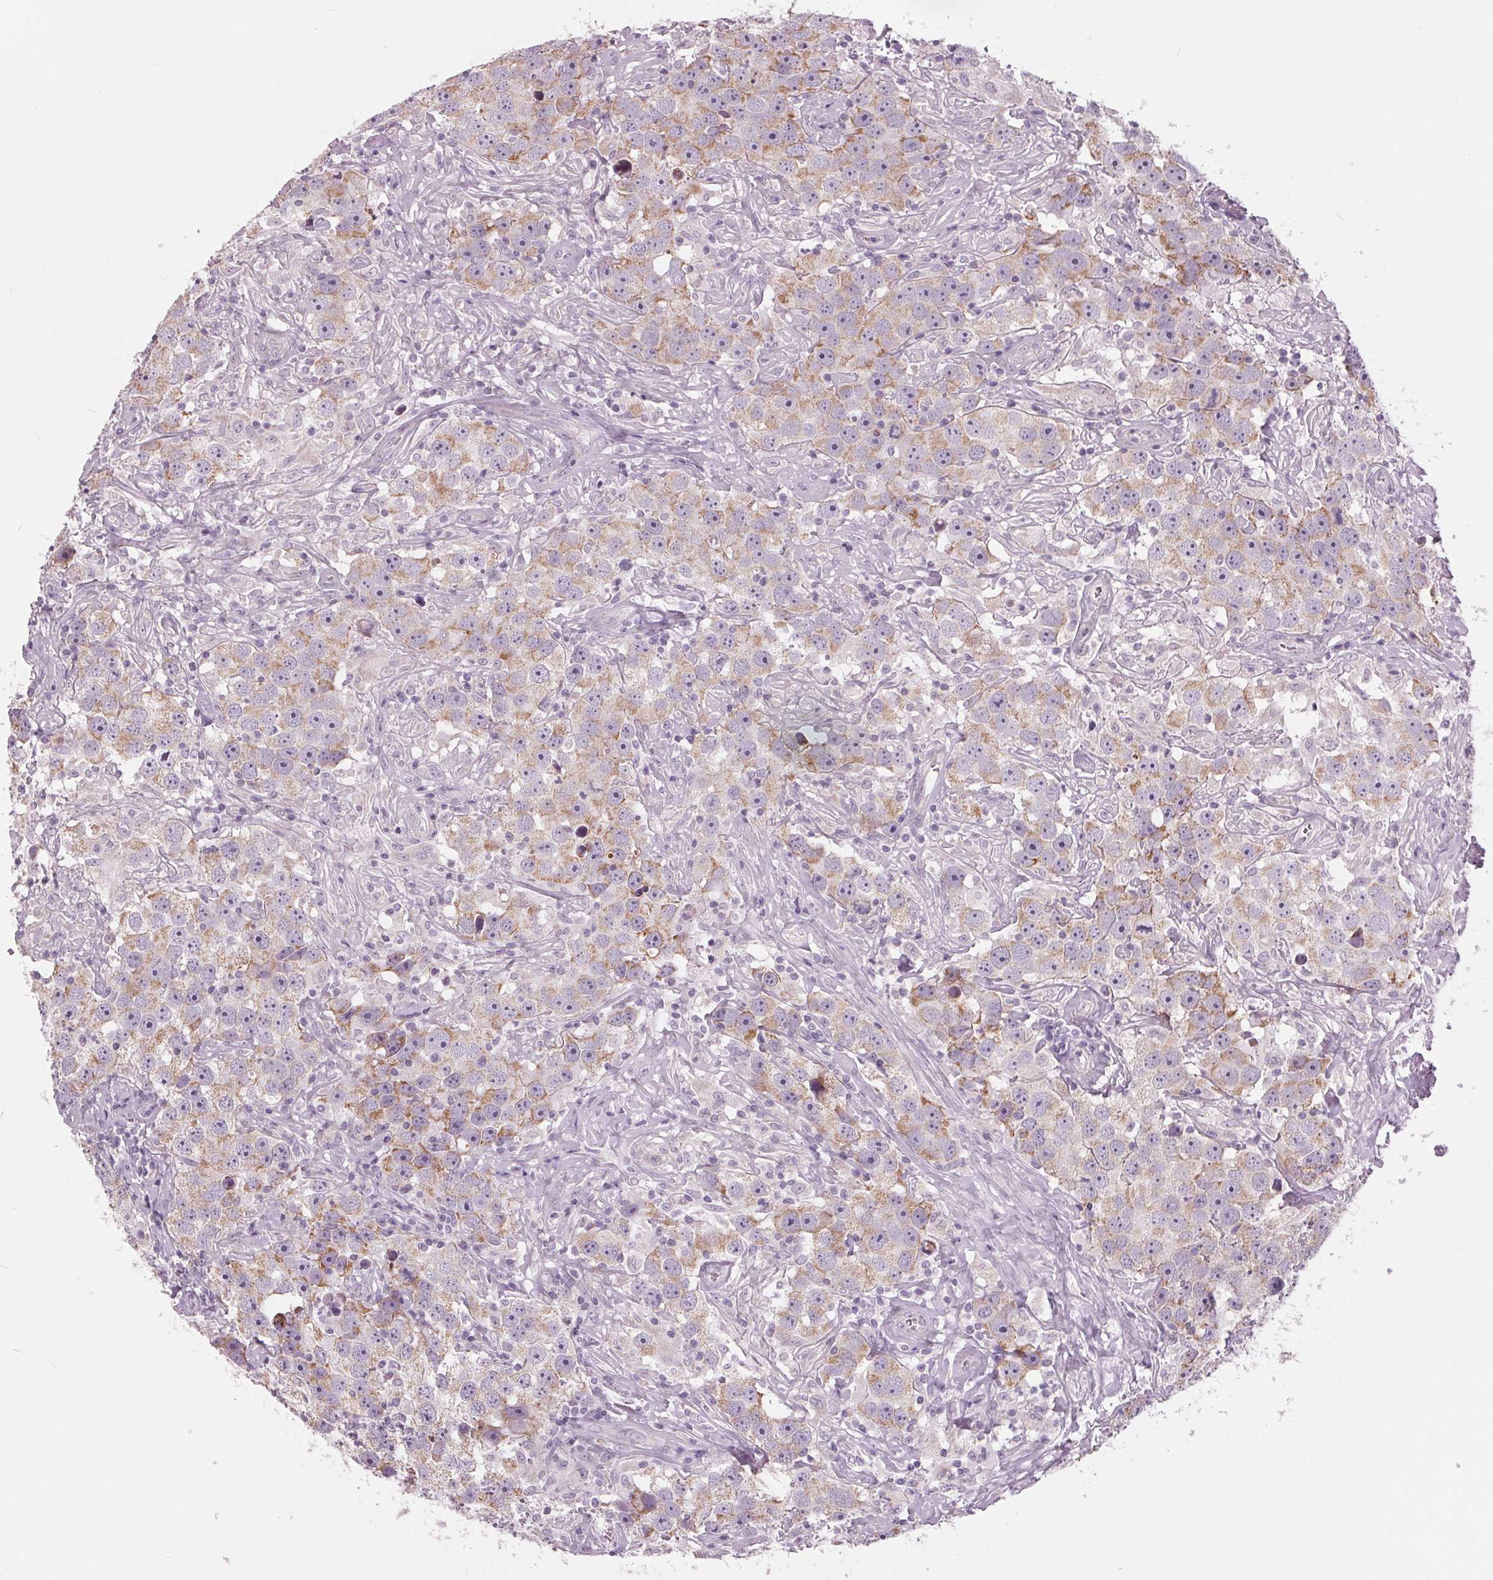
{"staining": {"intensity": "weak", "quantity": "25%-75%", "location": "cytoplasmic/membranous"}, "tissue": "testis cancer", "cell_type": "Tumor cells", "image_type": "cancer", "snomed": [{"axis": "morphology", "description": "Seminoma, NOS"}, {"axis": "topography", "description": "Testis"}], "caption": "A brown stain highlights weak cytoplasmic/membranous staining of a protein in testis seminoma tumor cells.", "gene": "SAMD4A", "patient": {"sex": "male", "age": 49}}